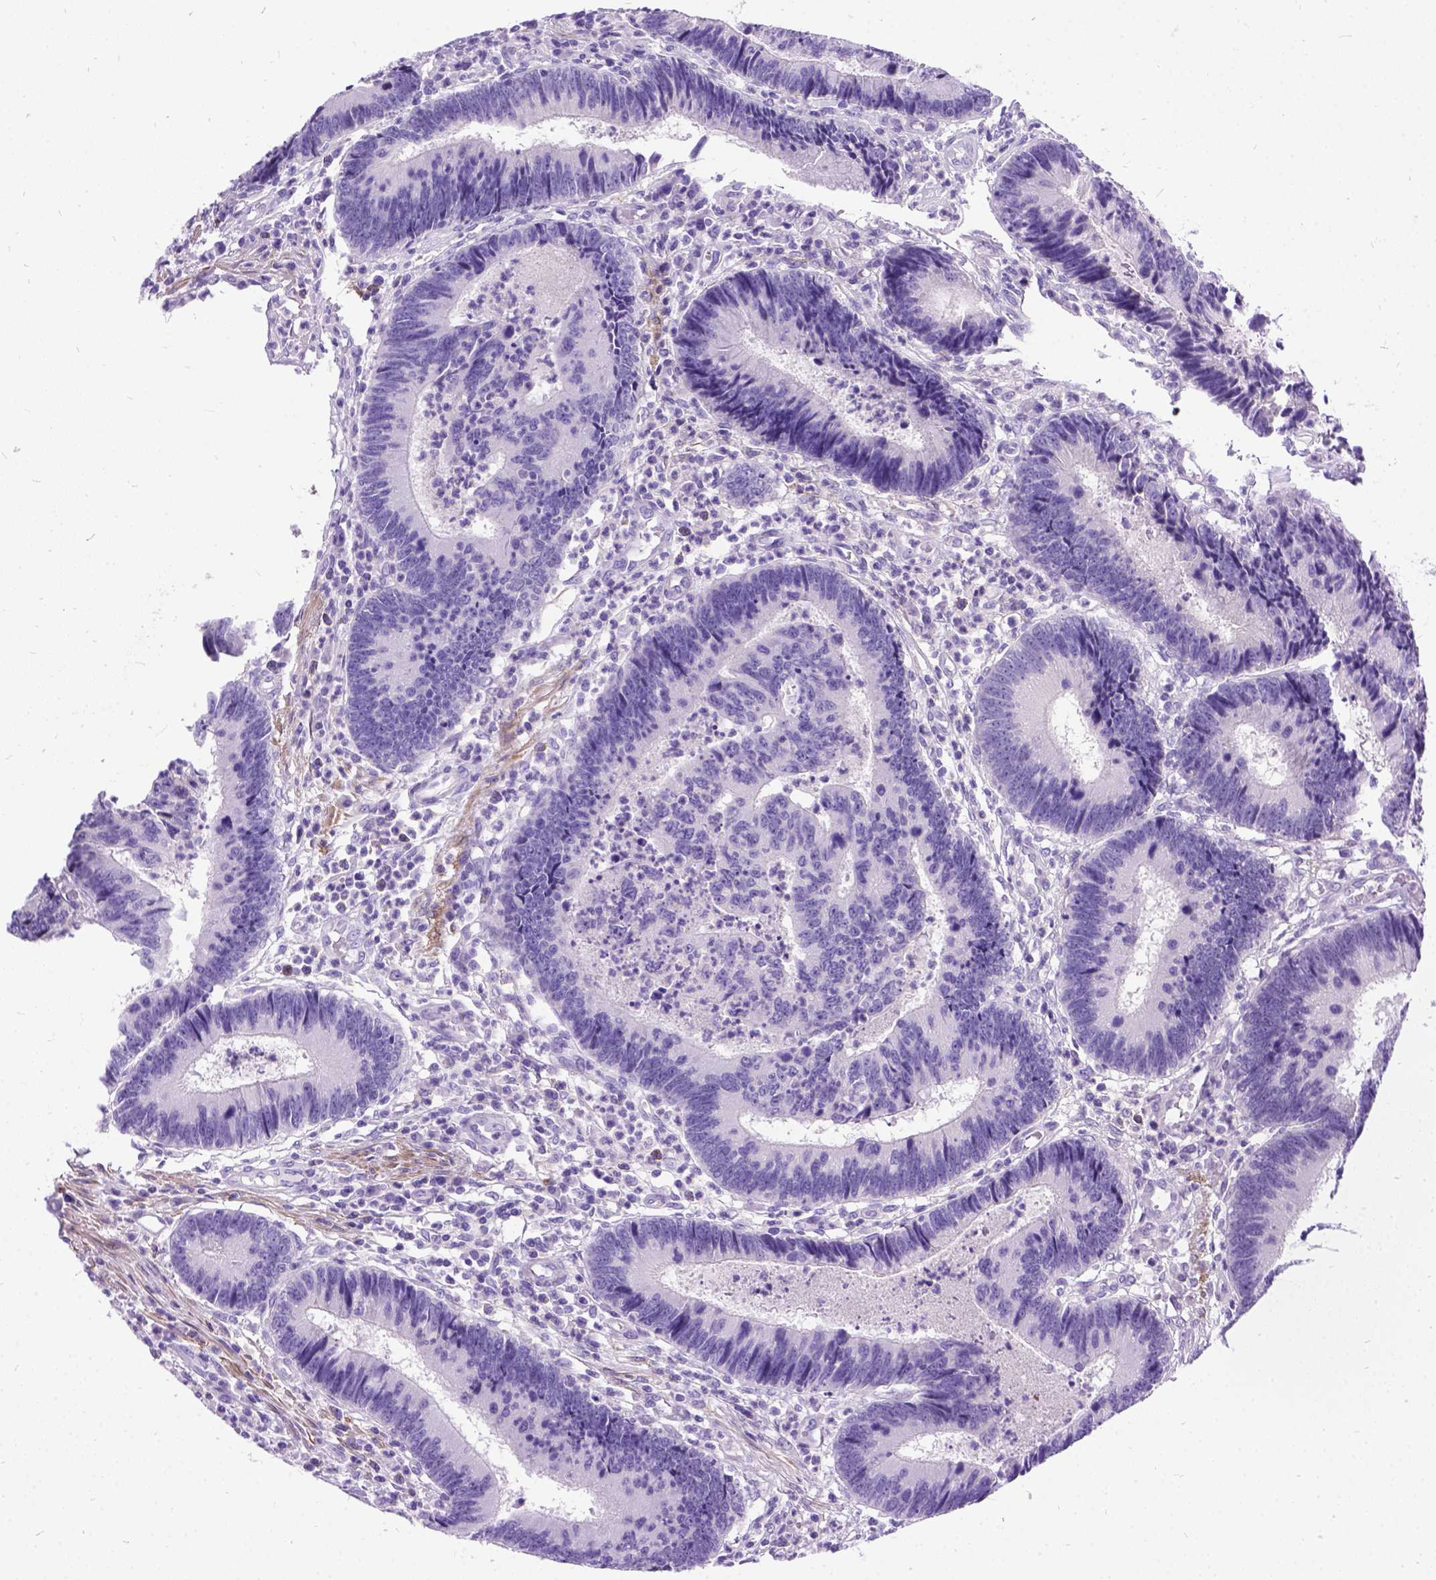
{"staining": {"intensity": "negative", "quantity": "none", "location": "none"}, "tissue": "colorectal cancer", "cell_type": "Tumor cells", "image_type": "cancer", "snomed": [{"axis": "morphology", "description": "Adenocarcinoma, NOS"}, {"axis": "topography", "description": "Colon"}], "caption": "Tumor cells show no significant positivity in adenocarcinoma (colorectal).", "gene": "PRG2", "patient": {"sex": "female", "age": 67}}